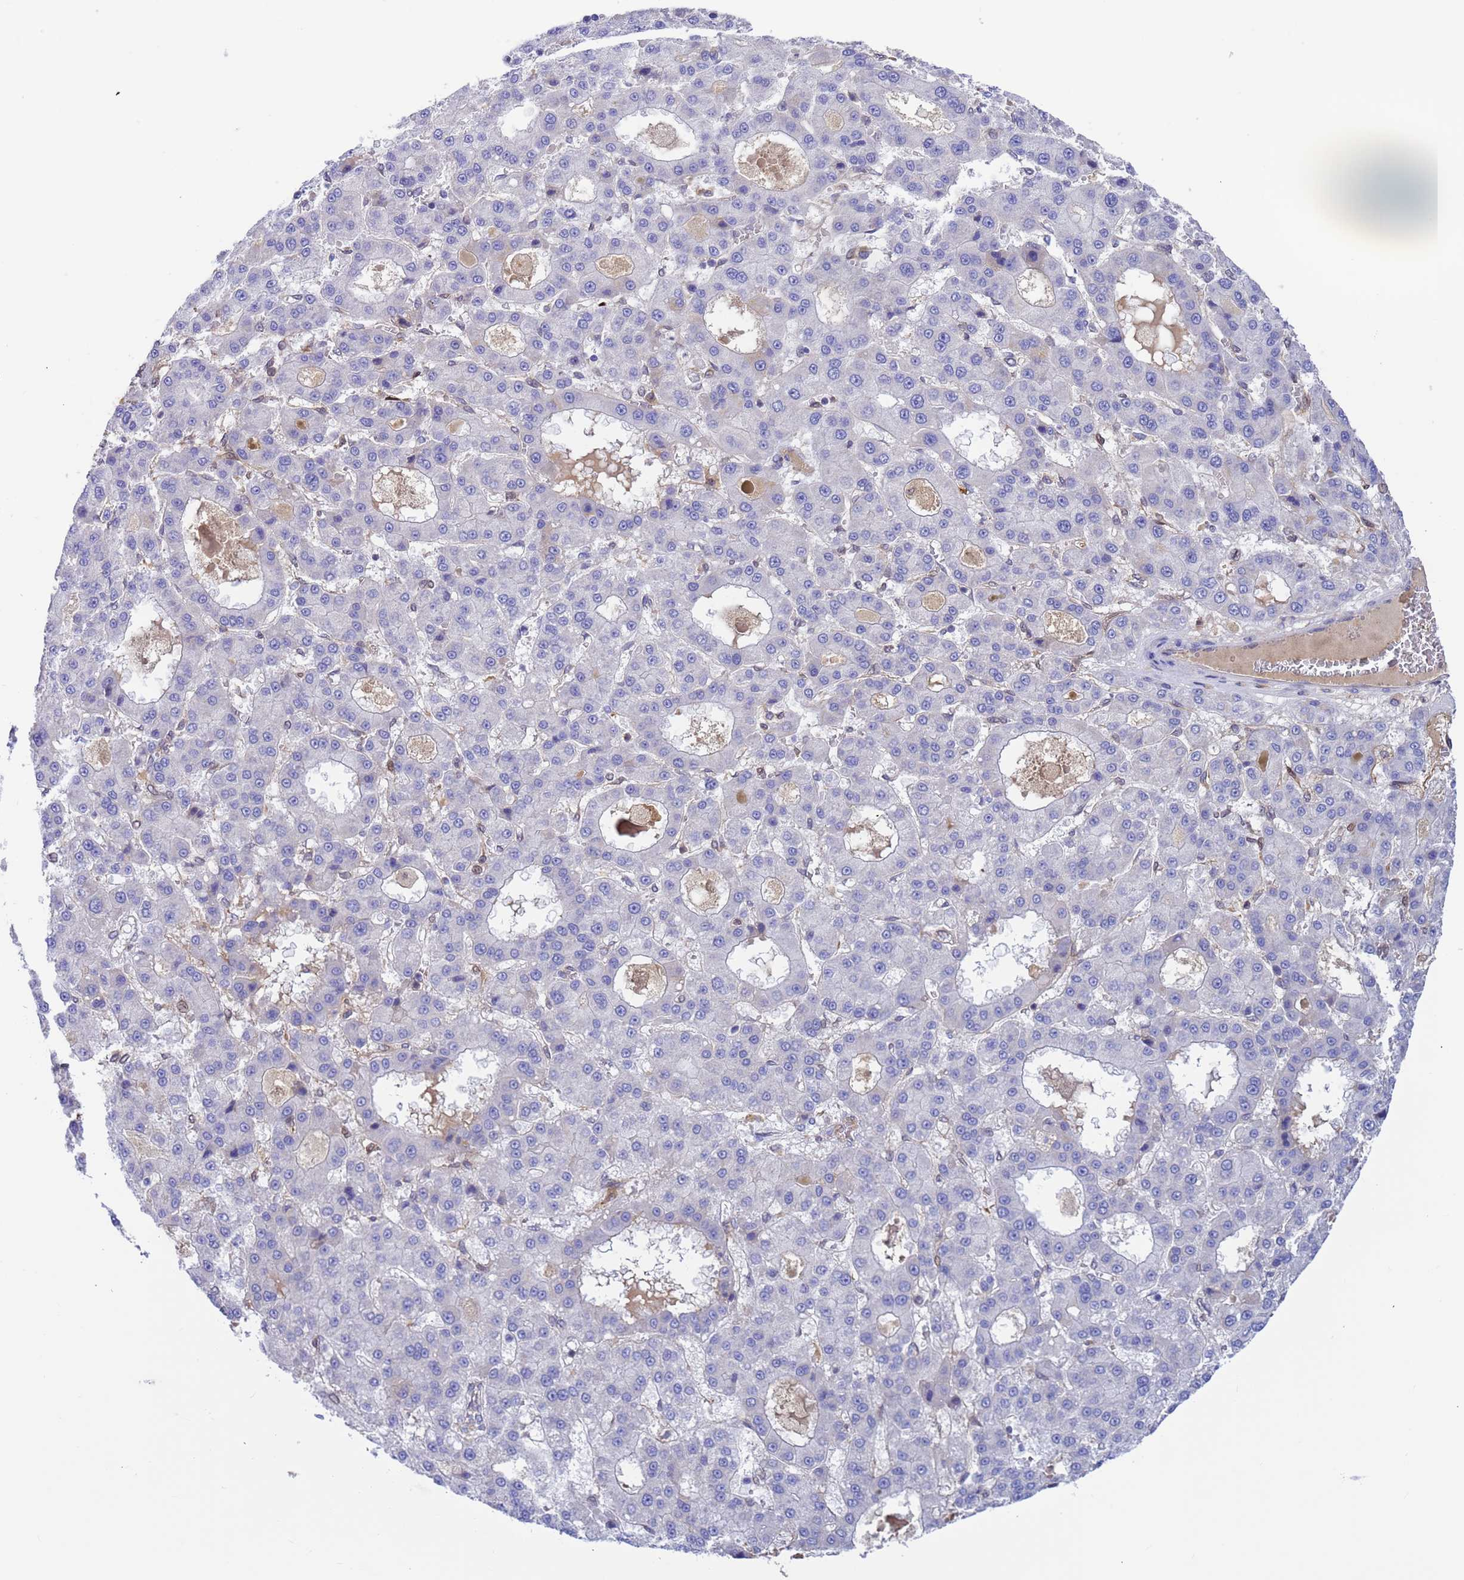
{"staining": {"intensity": "negative", "quantity": "none", "location": "none"}, "tissue": "liver cancer", "cell_type": "Tumor cells", "image_type": "cancer", "snomed": [{"axis": "morphology", "description": "Carcinoma, Hepatocellular, NOS"}, {"axis": "topography", "description": "Liver"}], "caption": "A histopathology image of liver cancer stained for a protein exhibits no brown staining in tumor cells.", "gene": "FOXRED1", "patient": {"sex": "male", "age": 70}}